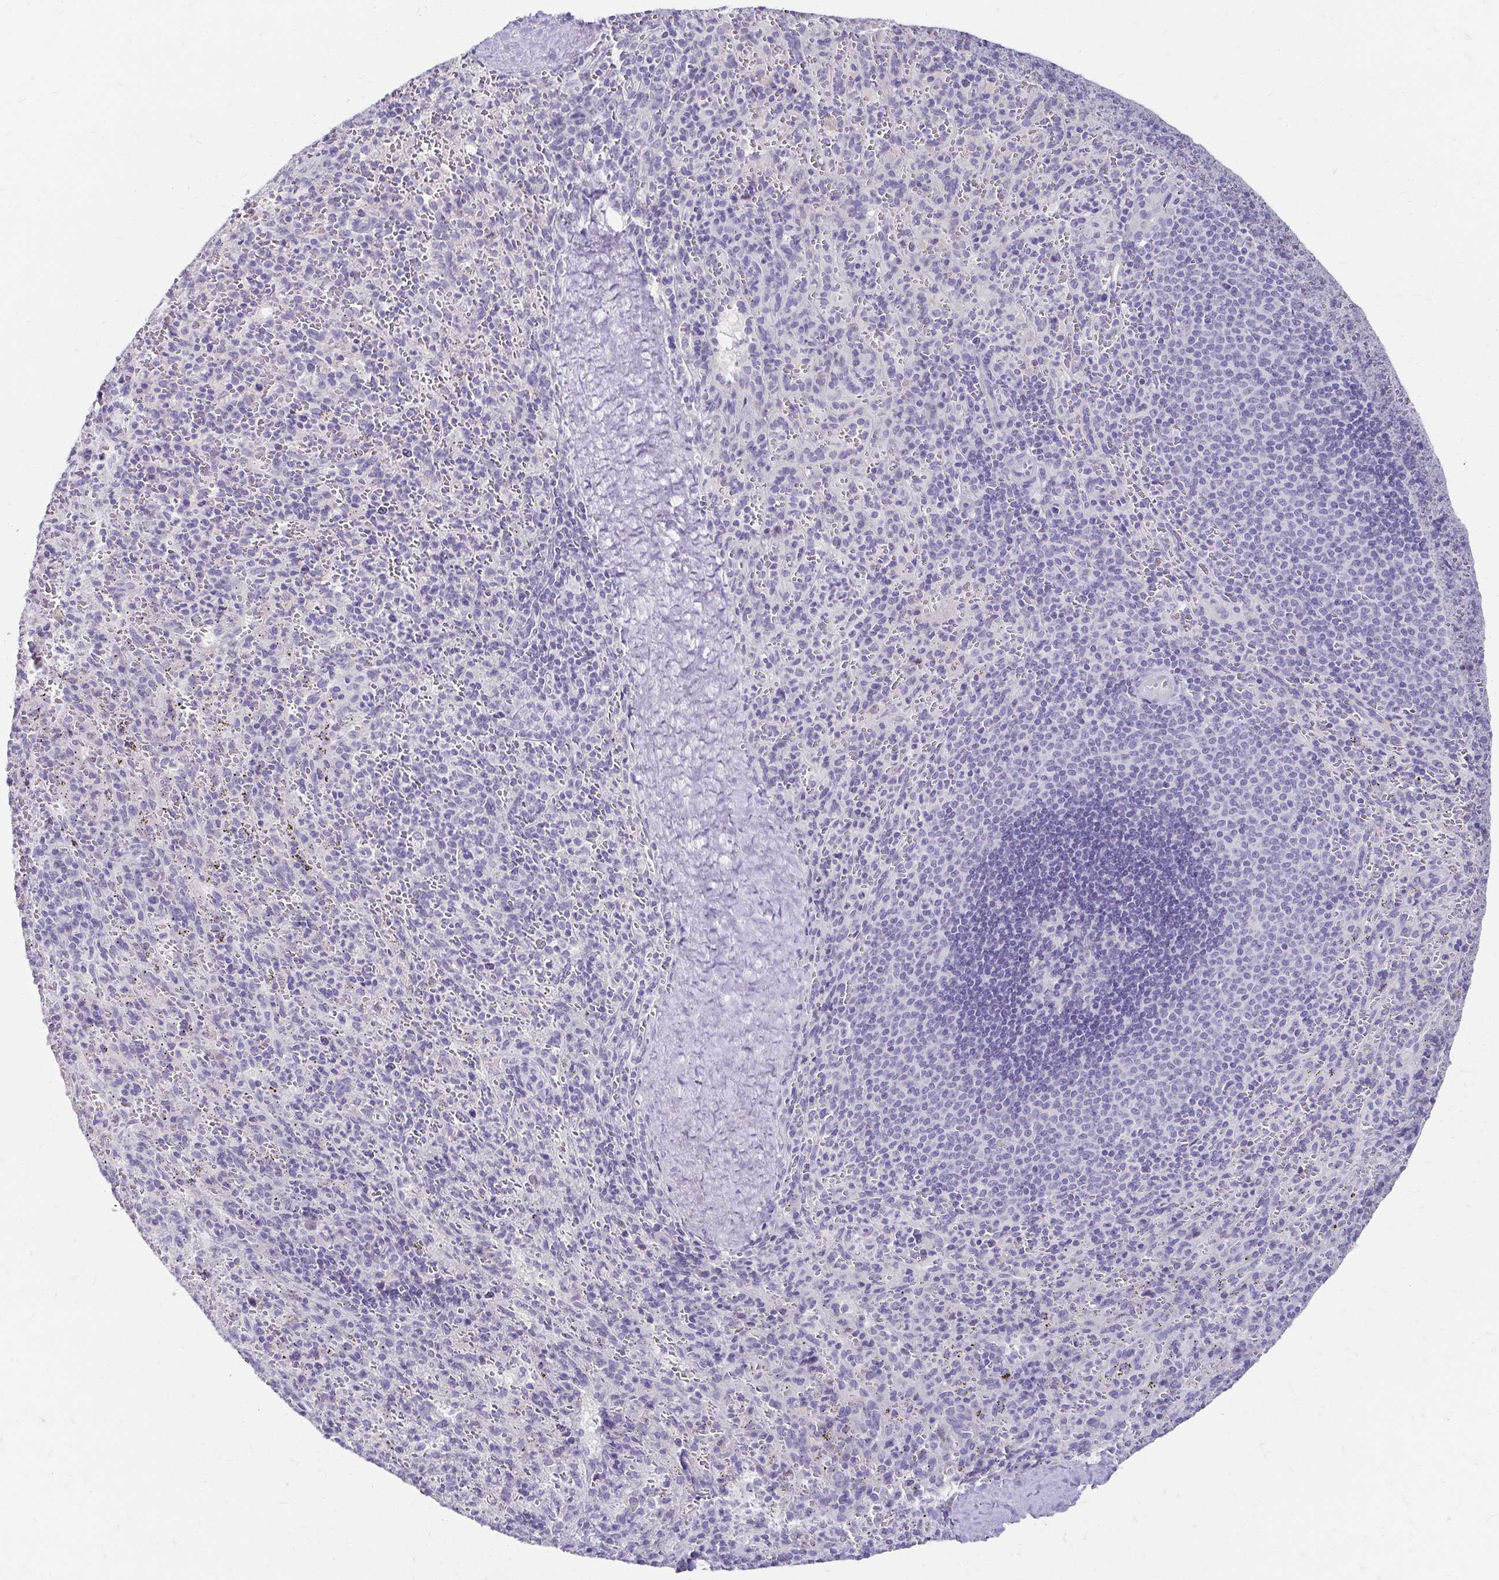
{"staining": {"intensity": "negative", "quantity": "none", "location": "none"}, "tissue": "spleen", "cell_type": "Cells in red pulp", "image_type": "normal", "snomed": [{"axis": "morphology", "description": "Normal tissue, NOS"}, {"axis": "topography", "description": "Spleen"}], "caption": "Histopathology image shows no significant protein expression in cells in red pulp of unremarkable spleen. (DAB (3,3'-diaminobenzidine) immunohistochemistry (IHC) with hematoxylin counter stain).", "gene": "SCG3", "patient": {"sex": "male", "age": 57}}